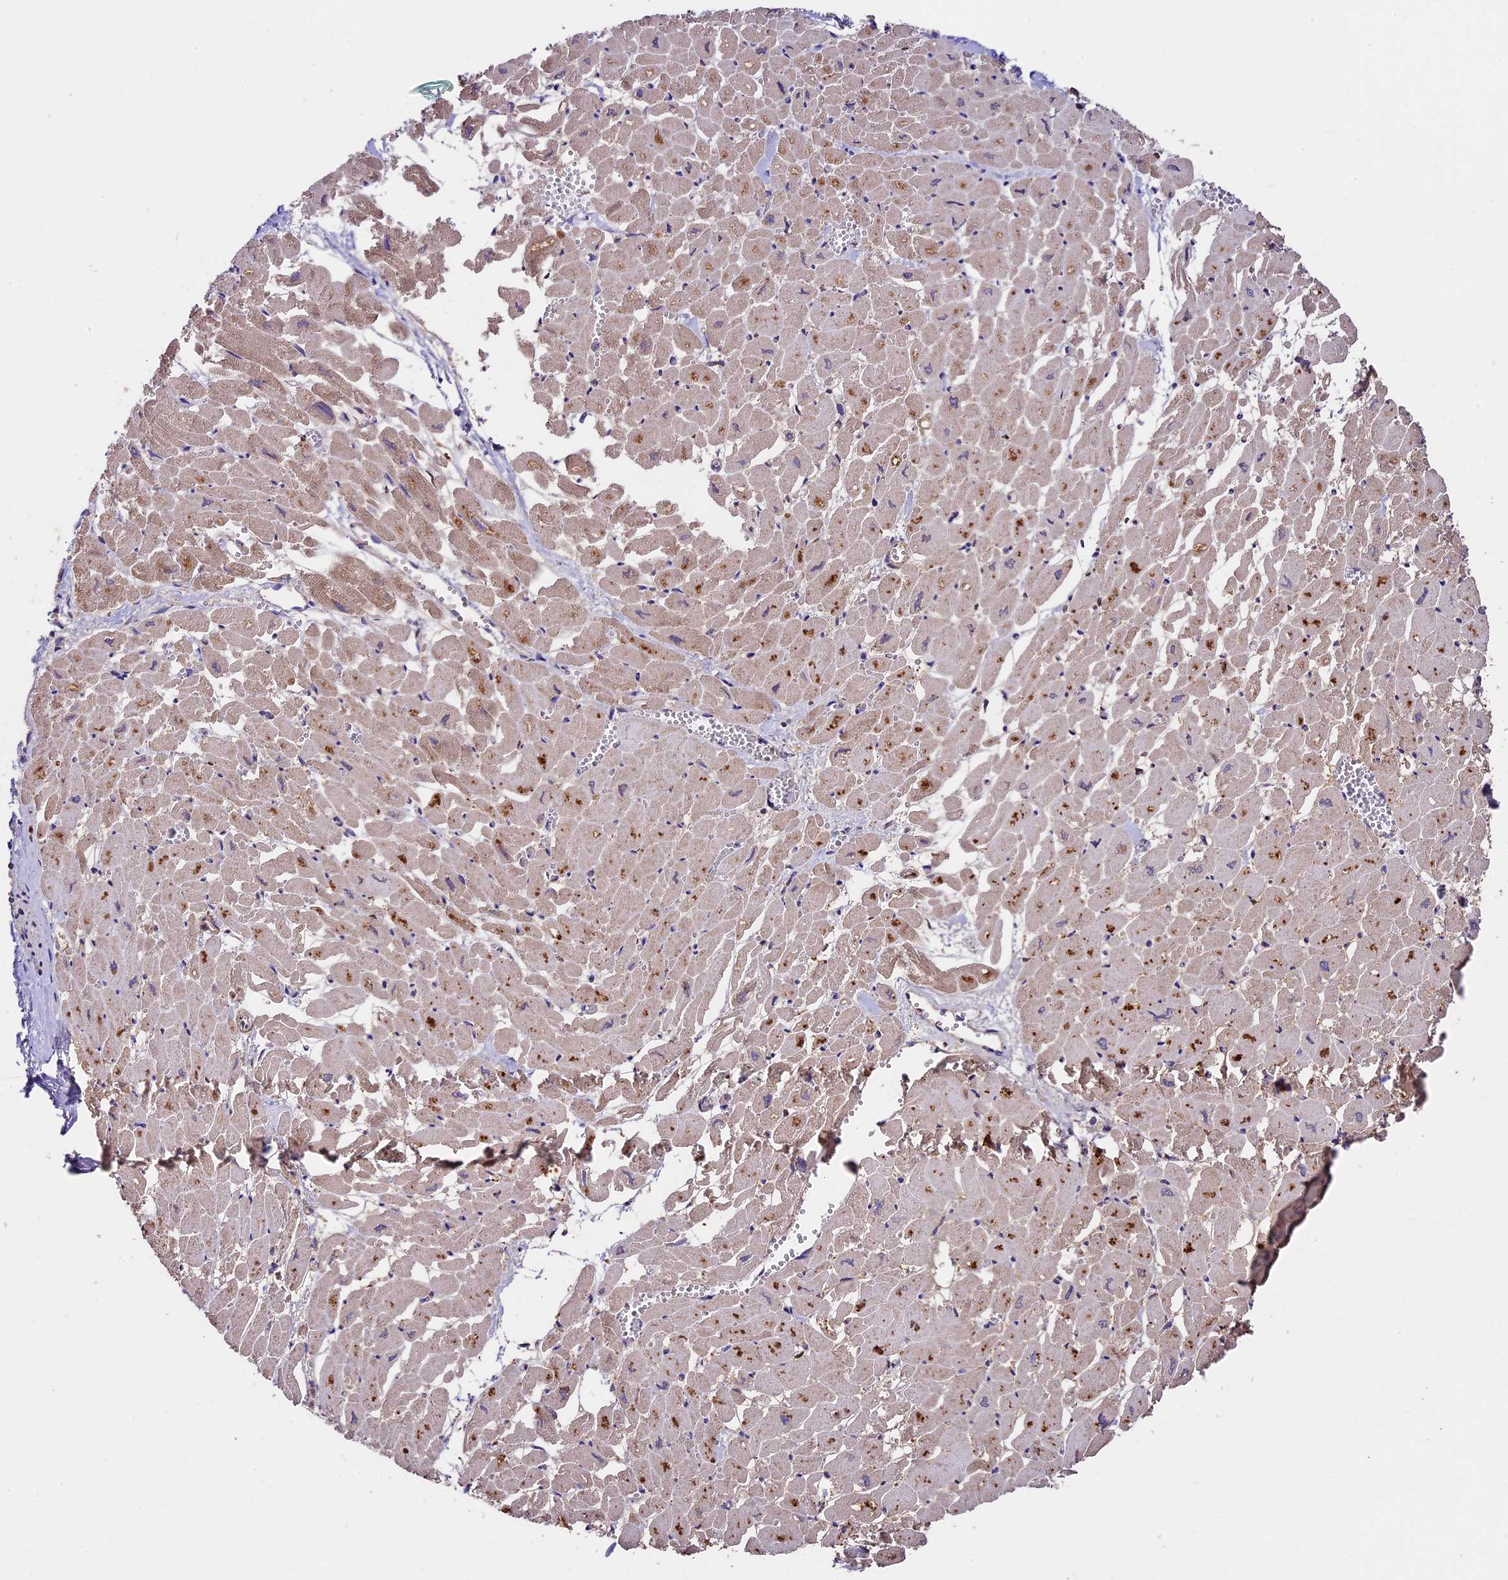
{"staining": {"intensity": "moderate", "quantity": "25%-75%", "location": "cytoplasmic/membranous"}, "tissue": "heart muscle", "cell_type": "Cardiomyocytes", "image_type": "normal", "snomed": [{"axis": "morphology", "description": "Normal tissue, NOS"}, {"axis": "topography", "description": "Heart"}], "caption": "A brown stain shows moderate cytoplasmic/membranous positivity of a protein in cardiomyocytes of normal human heart muscle. Immunohistochemistry (ihc) stains the protein of interest in brown and the nuclei are stained blue.", "gene": "SBNO2", "patient": {"sex": "male", "age": 54}}